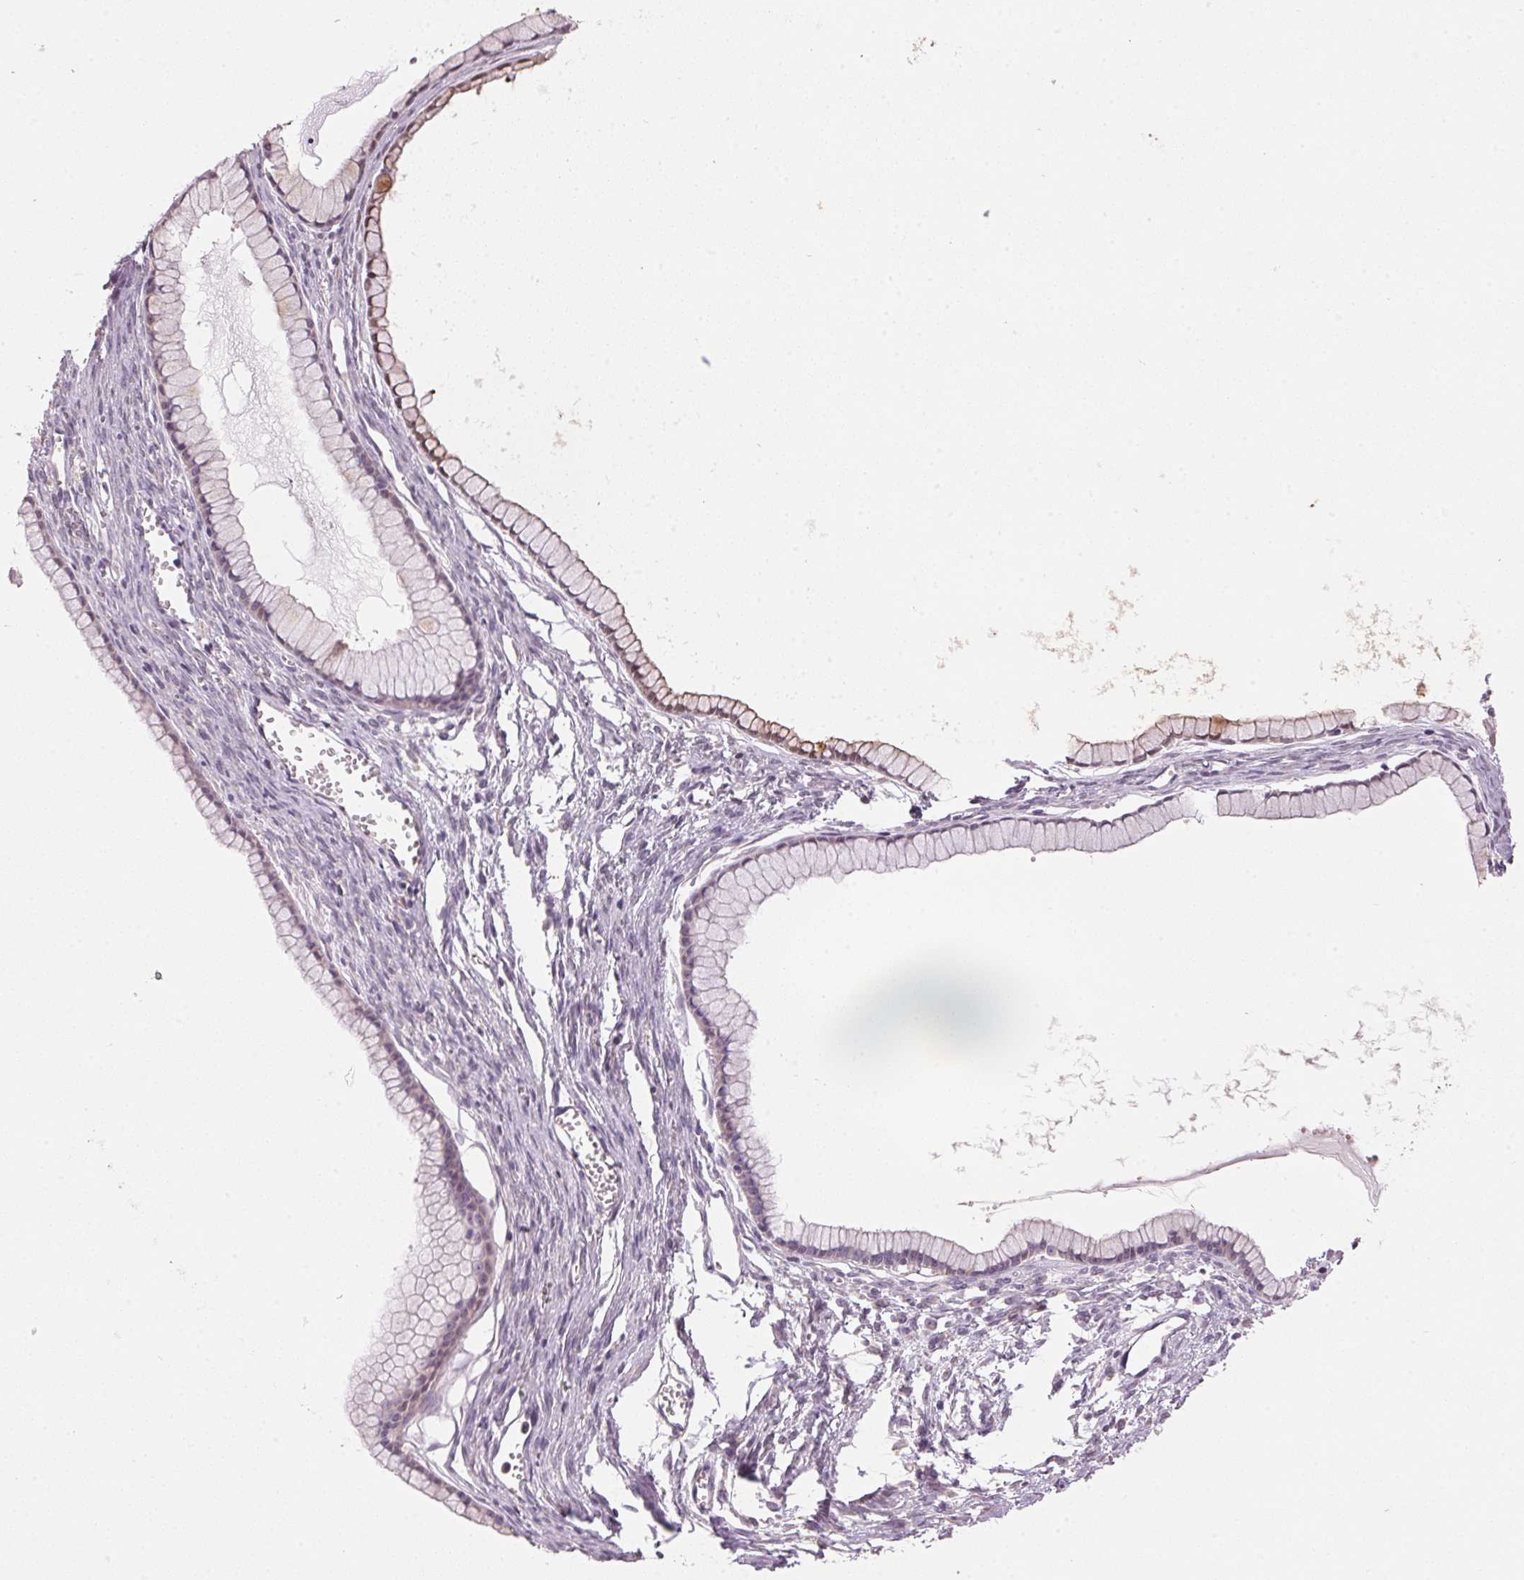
{"staining": {"intensity": "strong", "quantity": "<25%", "location": "cytoplasmic/membranous"}, "tissue": "ovarian cancer", "cell_type": "Tumor cells", "image_type": "cancer", "snomed": [{"axis": "morphology", "description": "Cystadenocarcinoma, mucinous, NOS"}, {"axis": "topography", "description": "Ovary"}], "caption": "IHC micrograph of neoplastic tissue: ovarian cancer (mucinous cystadenocarcinoma) stained using immunohistochemistry displays medium levels of strong protein expression localized specifically in the cytoplasmic/membranous of tumor cells, appearing as a cytoplasmic/membranous brown color.", "gene": "LYZL6", "patient": {"sex": "female", "age": 41}}